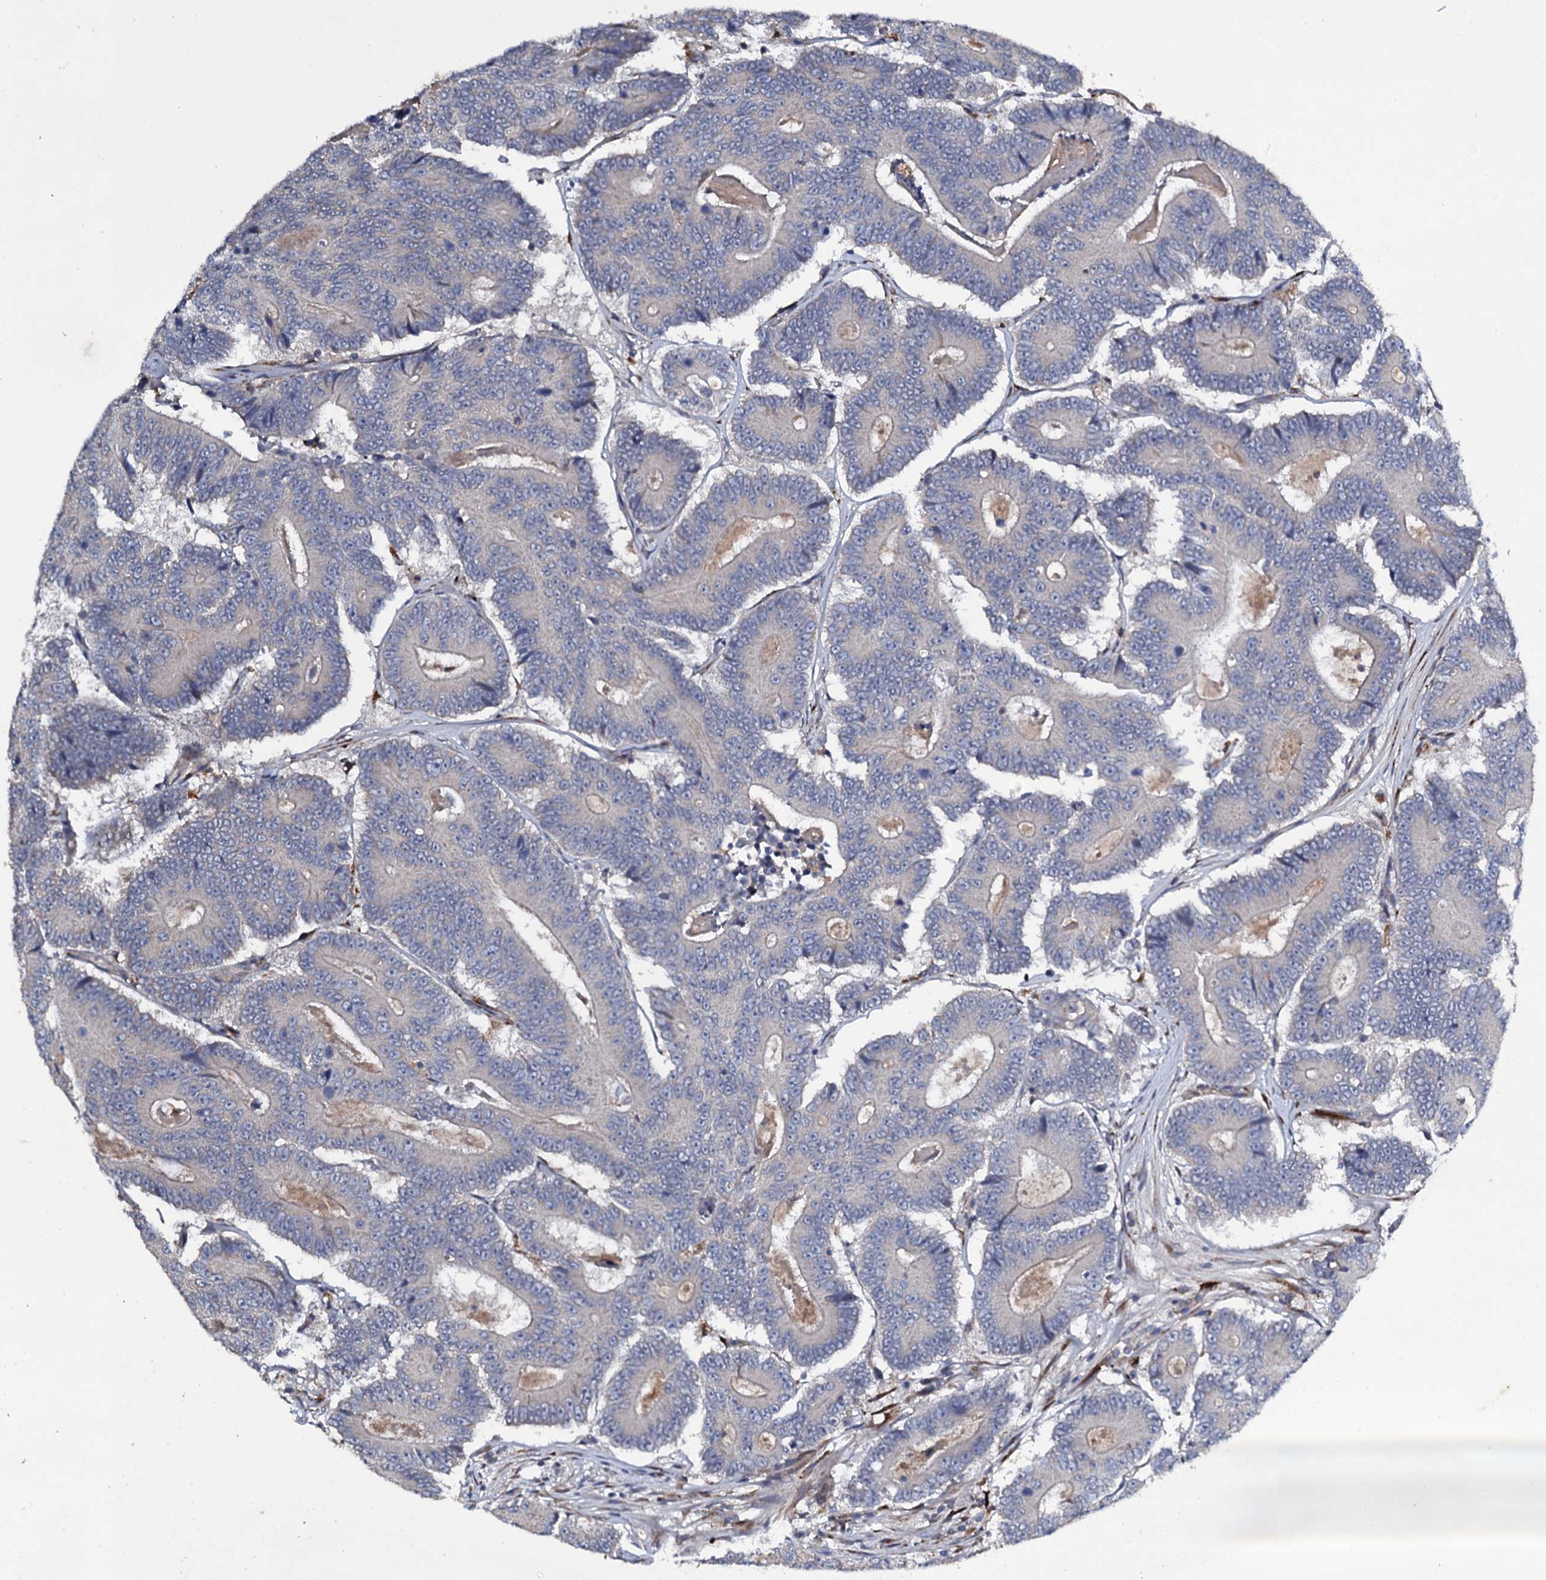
{"staining": {"intensity": "negative", "quantity": "none", "location": "none"}, "tissue": "colorectal cancer", "cell_type": "Tumor cells", "image_type": "cancer", "snomed": [{"axis": "morphology", "description": "Adenocarcinoma, NOS"}, {"axis": "topography", "description": "Colon"}], "caption": "This is a photomicrograph of immunohistochemistry staining of adenocarcinoma (colorectal), which shows no expression in tumor cells.", "gene": "LRRC28", "patient": {"sex": "male", "age": 83}}